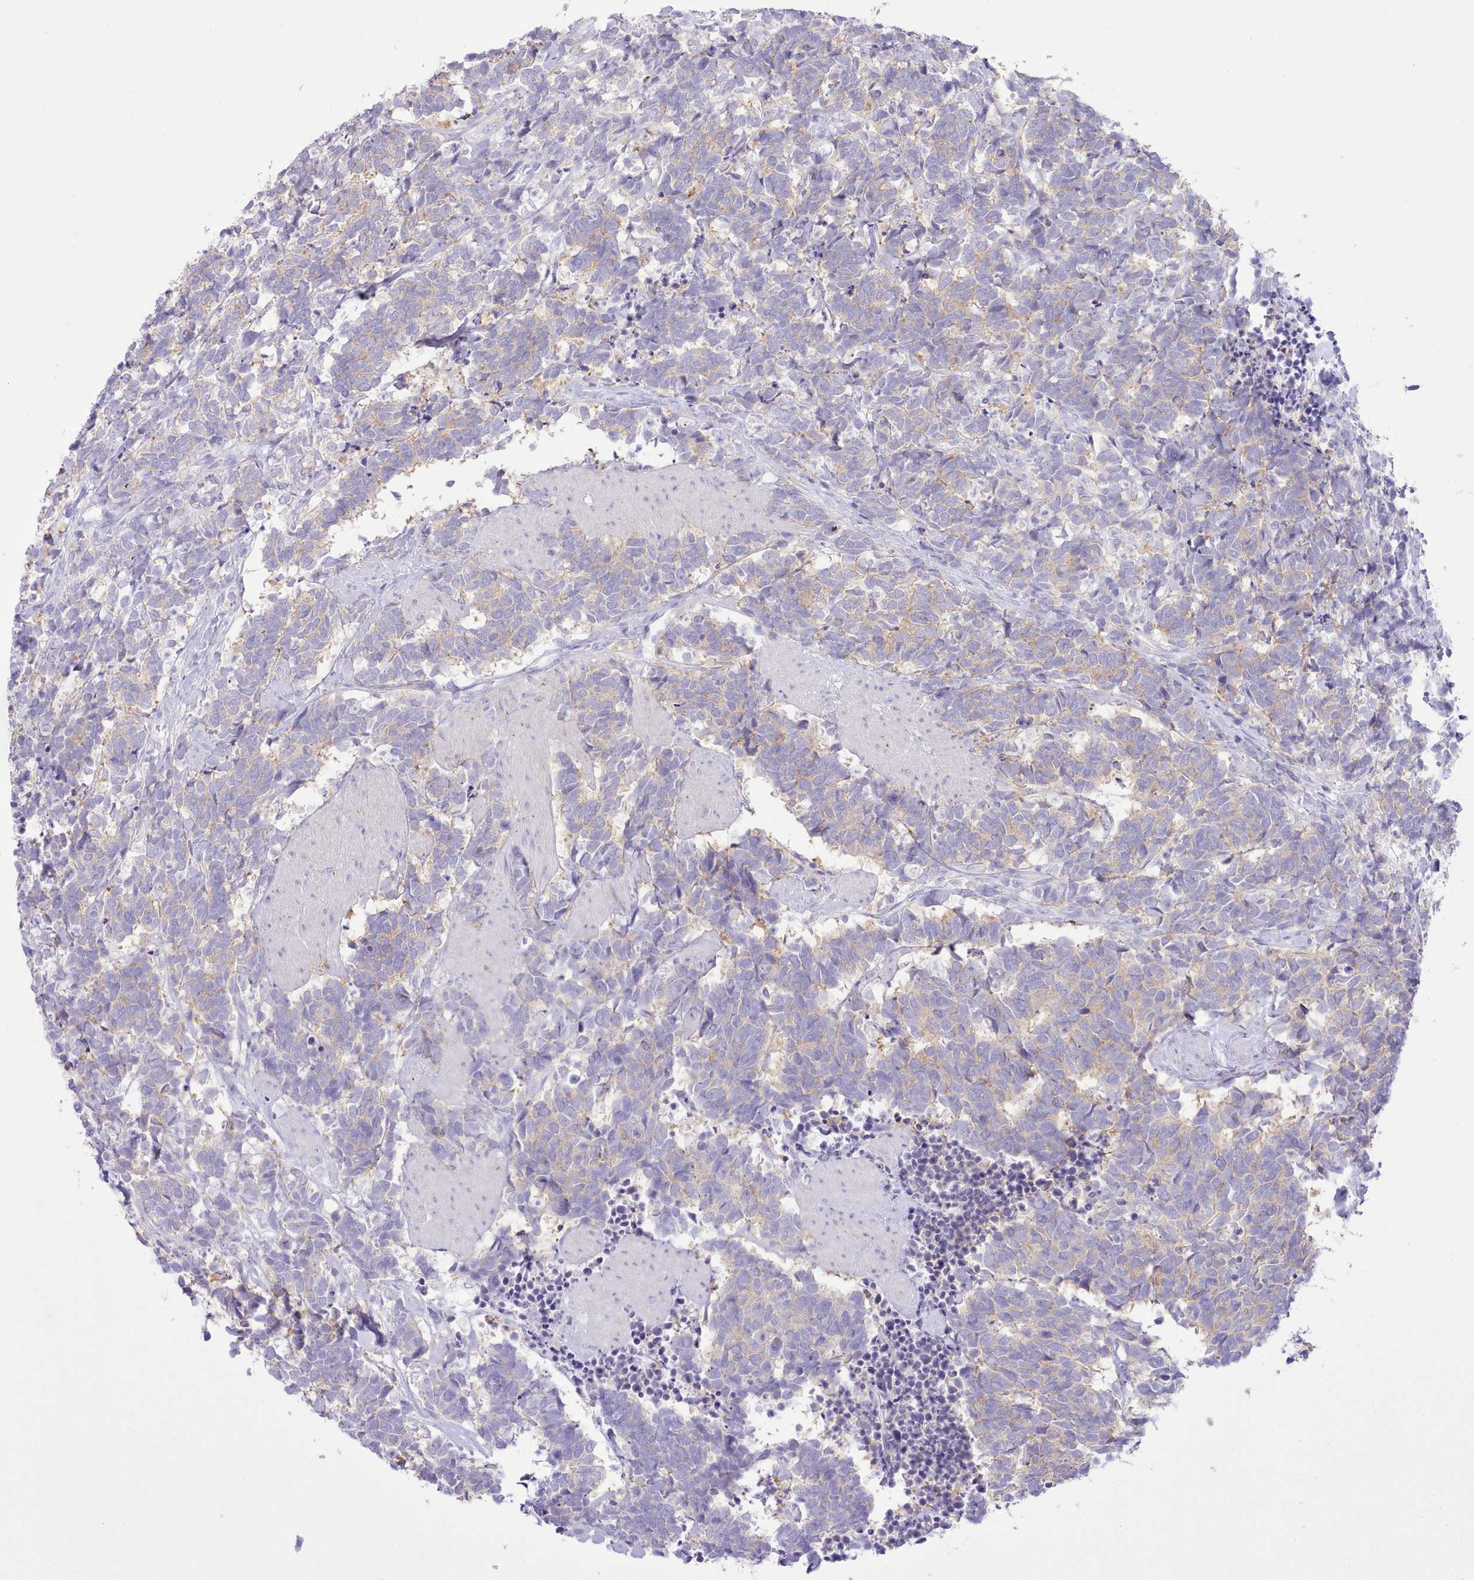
{"staining": {"intensity": "weak", "quantity": "<25%", "location": "cytoplasmic/membranous"}, "tissue": "carcinoid", "cell_type": "Tumor cells", "image_type": "cancer", "snomed": [{"axis": "morphology", "description": "Carcinoma, NOS"}, {"axis": "morphology", "description": "Carcinoid, malignant, NOS"}, {"axis": "topography", "description": "Prostate"}], "caption": "This is an immunohistochemistry (IHC) photomicrograph of human malignant carcinoid. There is no expression in tumor cells.", "gene": "MDFI", "patient": {"sex": "male", "age": 57}}